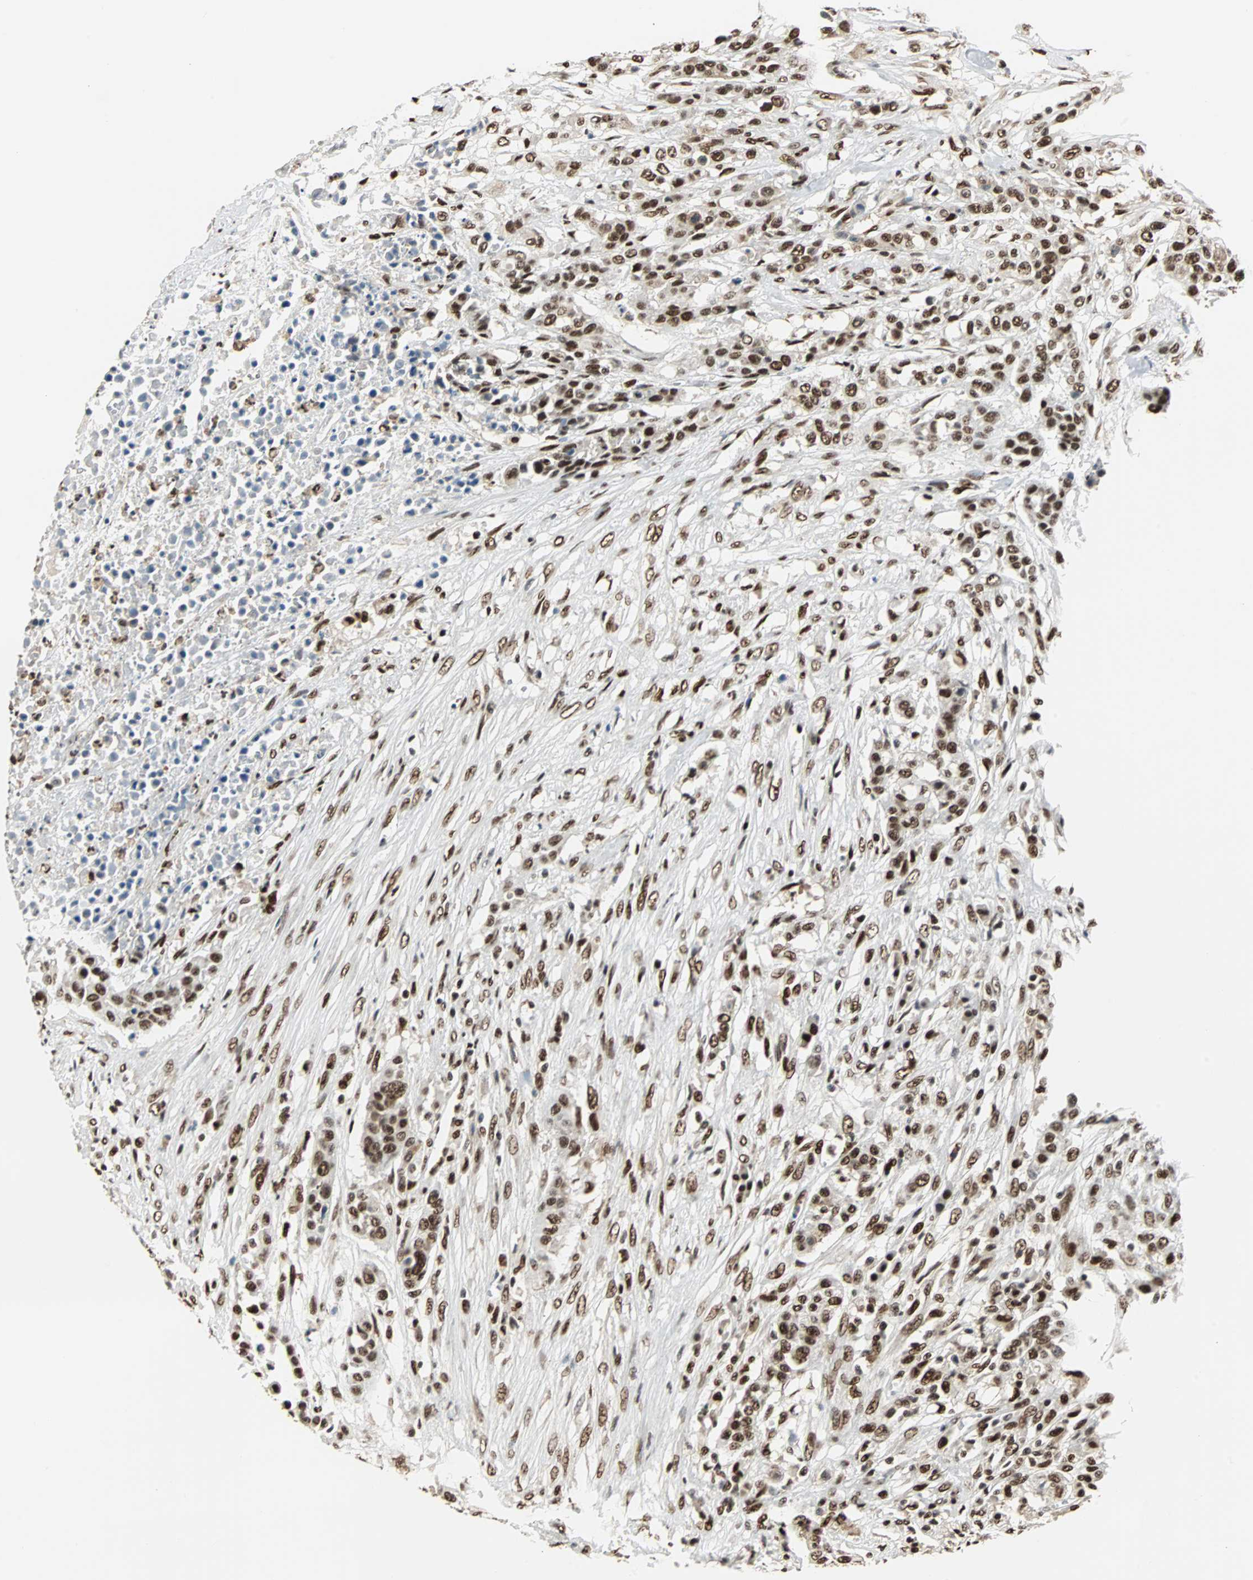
{"staining": {"intensity": "moderate", "quantity": ">75%", "location": "nuclear"}, "tissue": "urothelial cancer", "cell_type": "Tumor cells", "image_type": "cancer", "snomed": [{"axis": "morphology", "description": "Urothelial carcinoma, High grade"}, {"axis": "topography", "description": "Urinary bladder"}], "caption": "Moderate nuclear staining is seen in approximately >75% of tumor cells in high-grade urothelial carcinoma.", "gene": "XRCC4", "patient": {"sex": "male", "age": 74}}